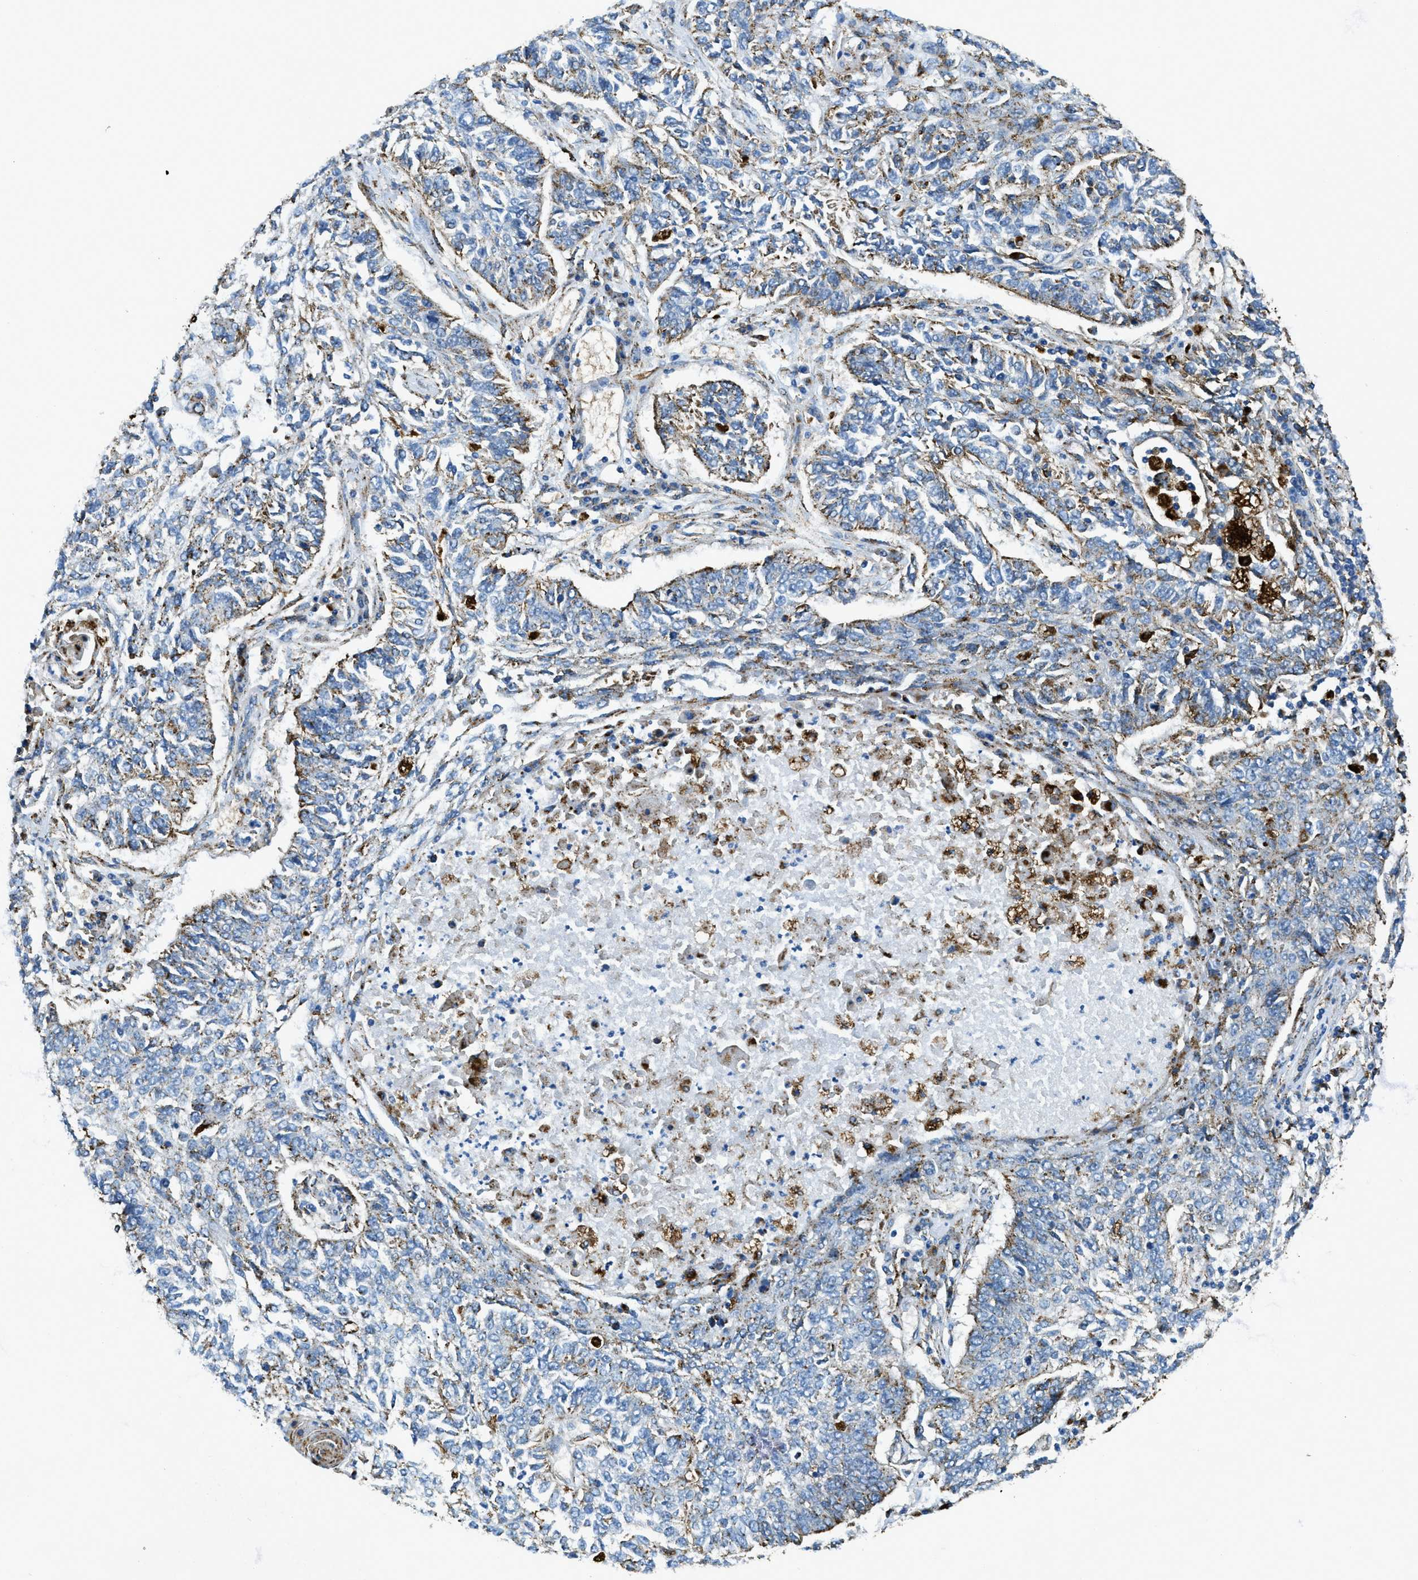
{"staining": {"intensity": "moderate", "quantity": "25%-75%", "location": "cytoplasmic/membranous"}, "tissue": "lung cancer", "cell_type": "Tumor cells", "image_type": "cancer", "snomed": [{"axis": "morphology", "description": "Normal tissue, NOS"}, {"axis": "morphology", "description": "Squamous cell carcinoma, NOS"}, {"axis": "topography", "description": "Cartilage tissue"}, {"axis": "topography", "description": "Bronchus"}, {"axis": "topography", "description": "Lung"}], "caption": "Protein expression by IHC reveals moderate cytoplasmic/membranous staining in about 25%-75% of tumor cells in lung cancer.", "gene": "SCARB2", "patient": {"sex": "female", "age": 49}}